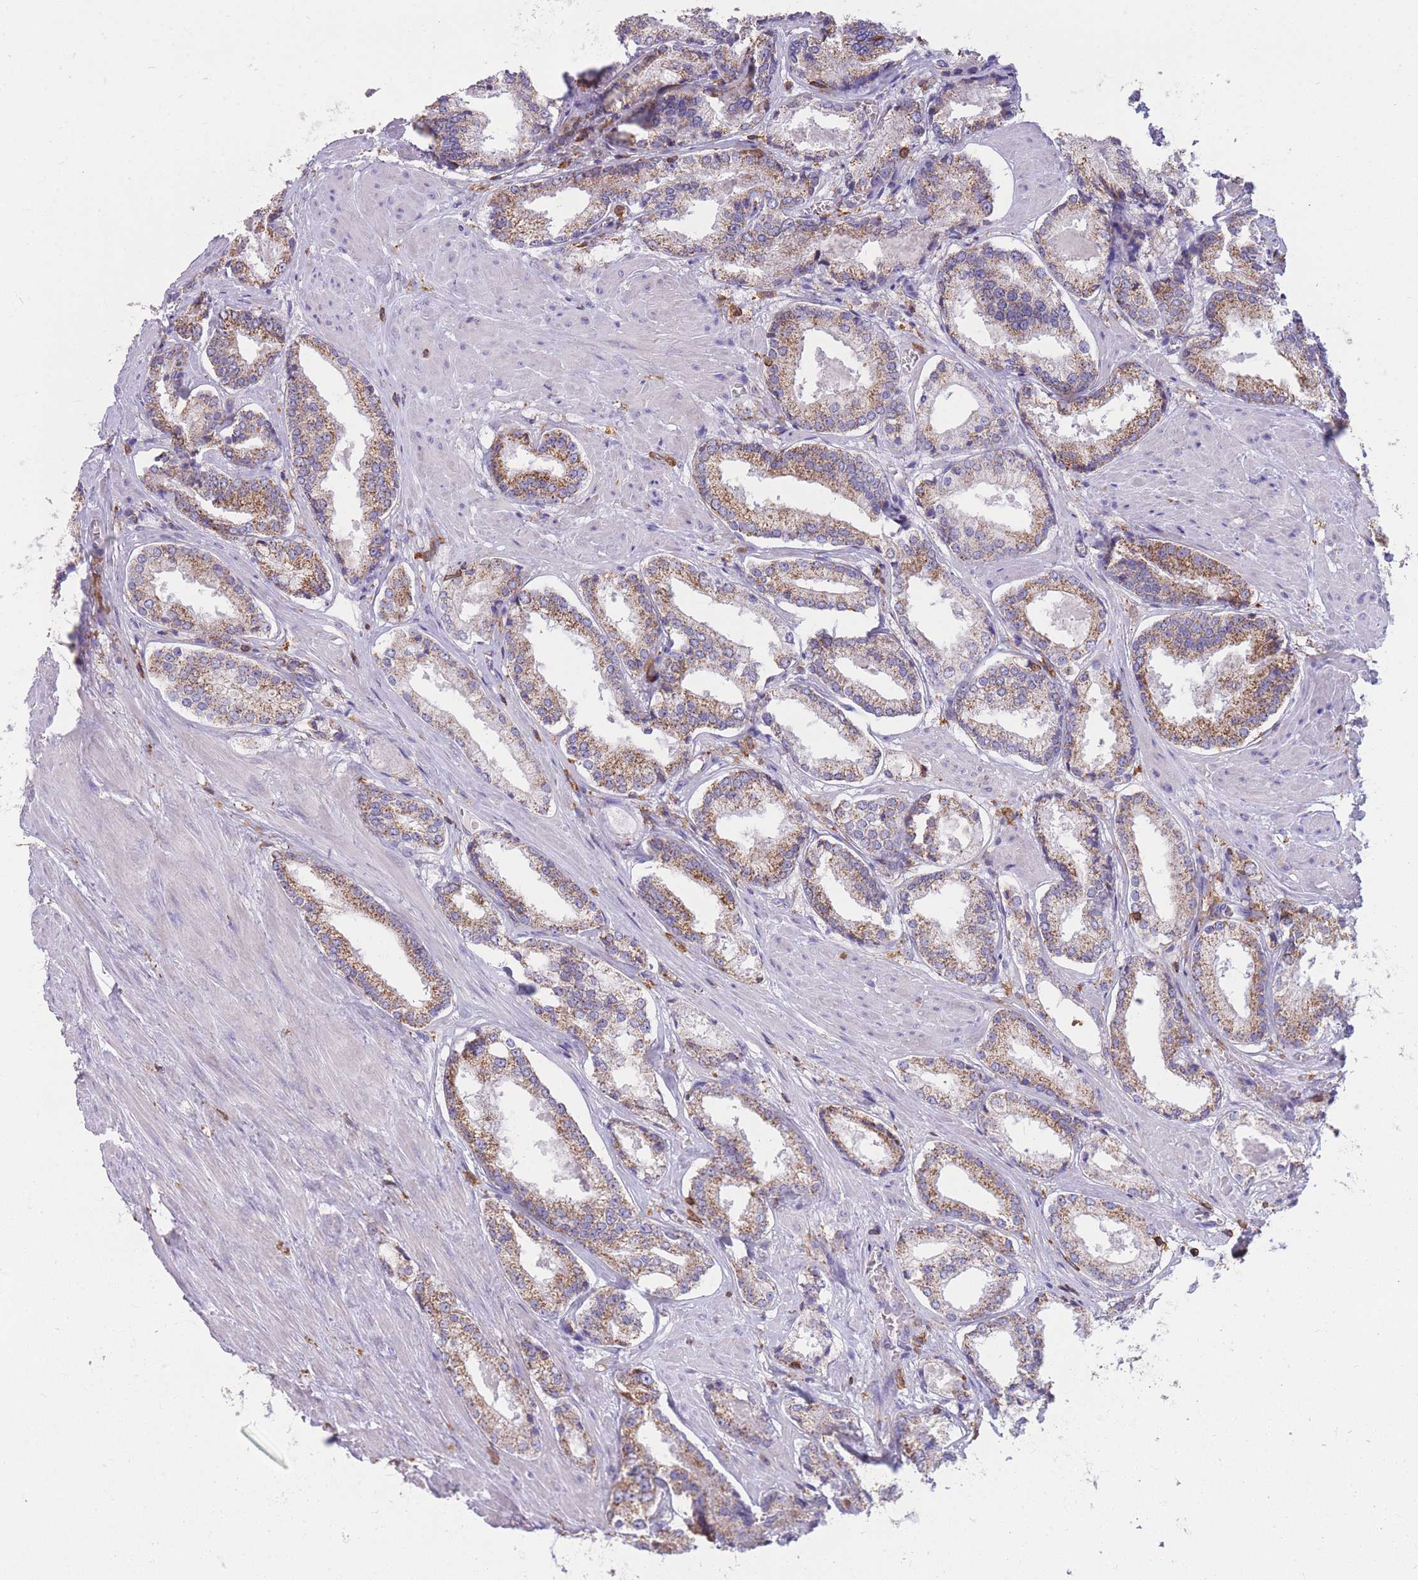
{"staining": {"intensity": "moderate", "quantity": ">75%", "location": "cytoplasmic/membranous"}, "tissue": "prostate cancer", "cell_type": "Tumor cells", "image_type": "cancer", "snomed": [{"axis": "morphology", "description": "Adenocarcinoma, Low grade"}, {"axis": "topography", "description": "Prostate"}], "caption": "This histopathology image exhibits immunohistochemistry staining of prostate cancer (low-grade adenocarcinoma), with medium moderate cytoplasmic/membranous expression in about >75% of tumor cells.", "gene": "MRPL54", "patient": {"sex": "male", "age": 54}}